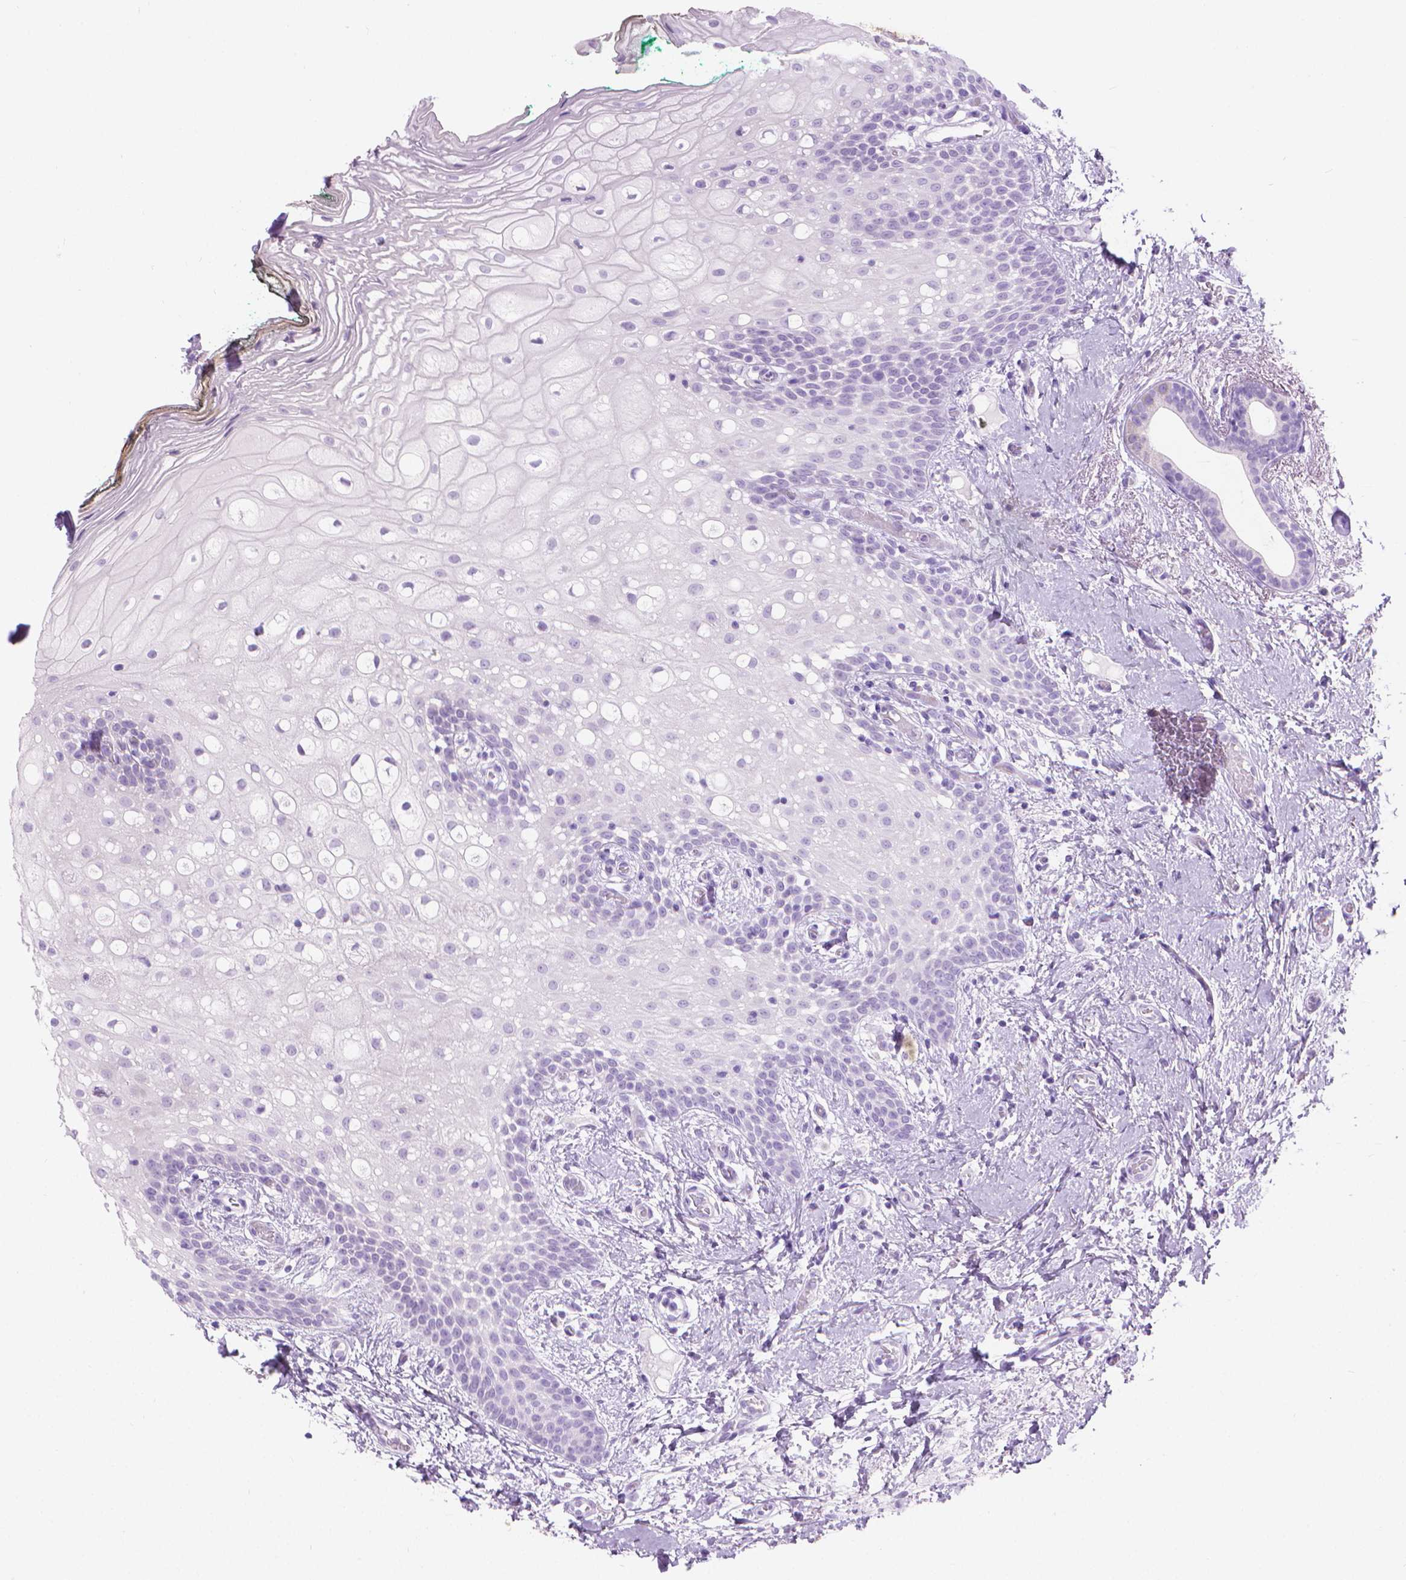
{"staining": {"intensity": "negative", "quantity": "none", "location": "none"}, "tissue": "oral mucosa", "cell_type": "Squamous epithelial cells", "image_type": "normal", "snomed": [{"axis": "morphology", "description": "Normal tissue, NOS"}, {"axis": "topography", "description": "Oral tissue"}], "caption": "High magnification brightfield microscopy of normal oral mucosa stained with DAB (brown) and counterstained with hematoxylin (blue): squamous epithelial cells show no significant positivity. Nuclei are stained in blue.", "gene": "CFAP52", "patient": {"sex": "female", "age": 83}}